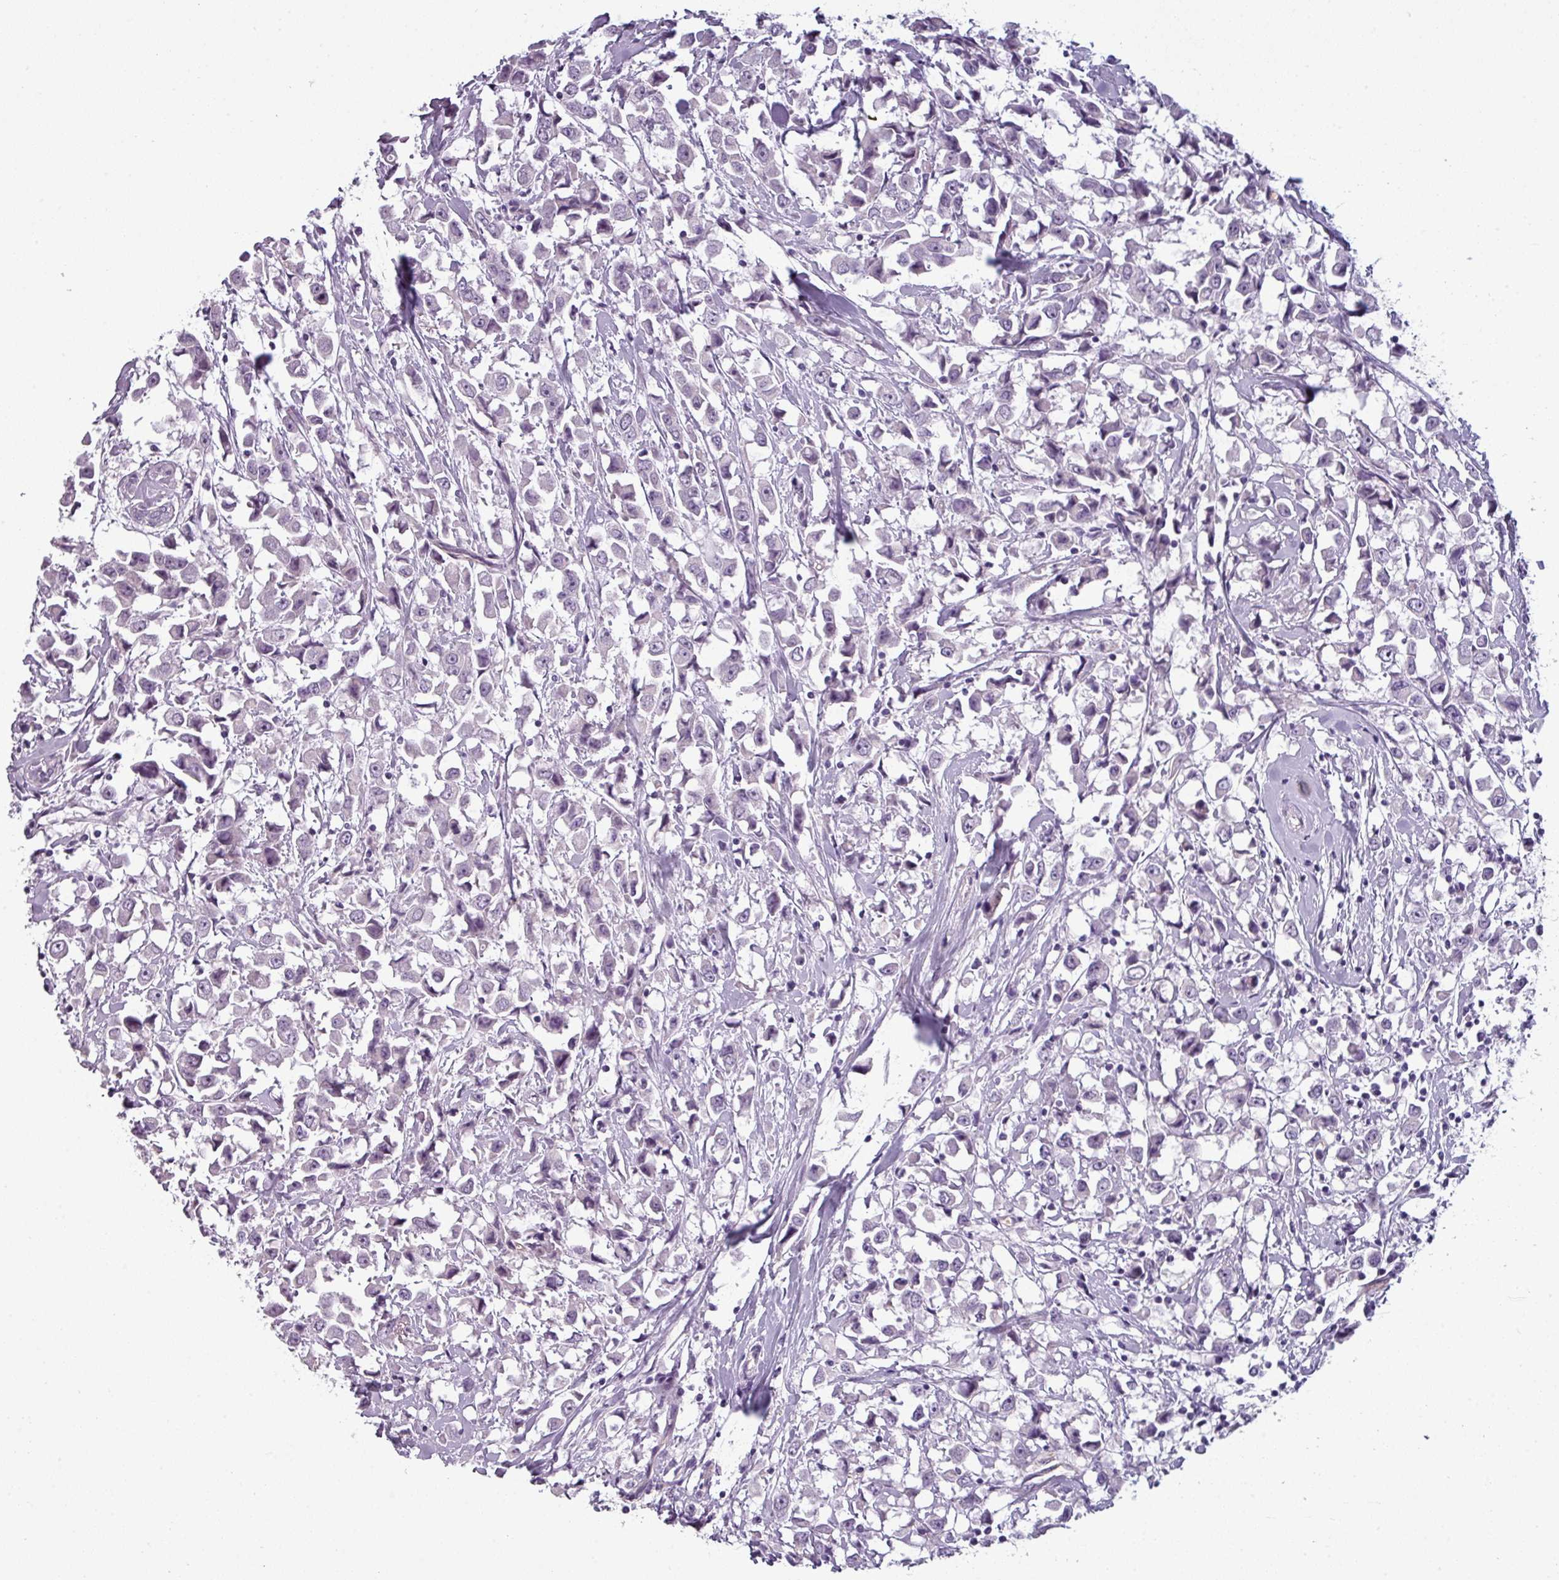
{"staining": {"intensity": "negative", "quantity": "none", "location": "none"}, "tissue": "breast cancer", "cell_type": "Tumor cells", "image_type": "cancer", "snomed": [{"axis": "morphology", "description": "Duct carcinoma"}, {"axis": "topography", "description": "Breast"}], "caption": "A high-resolution photomicrograph shows immunohistochemistry (IHC) staining of breast intraductal carcinoma, which shows no significant staining in tumor cells.", "gene": "AREL1", "patient": {"sex": "female", "age": 61}}